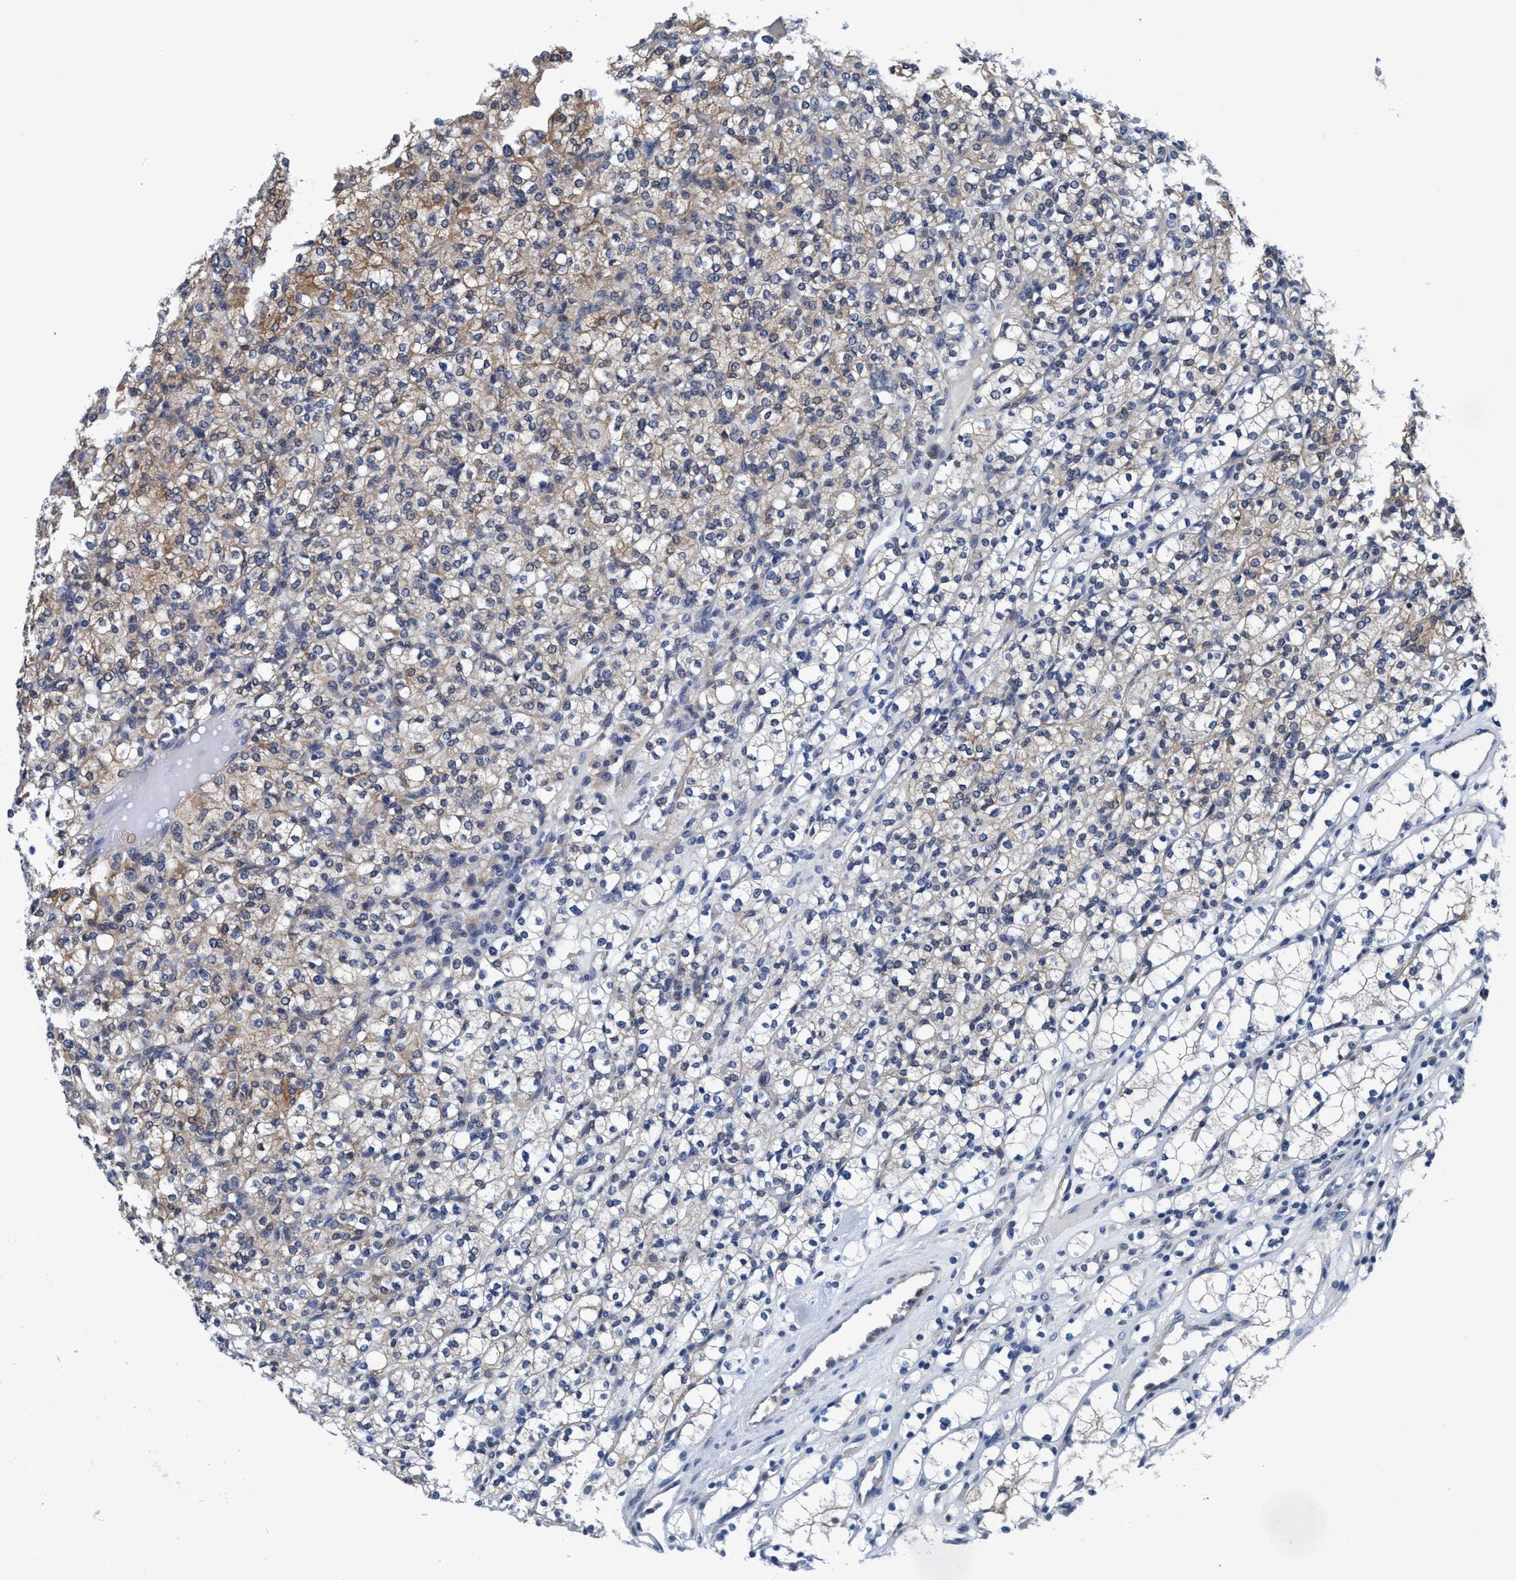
{"staining": {"intensity": "moderate", "quantity": "25%-75%", "location": "cytoplasmic/membranous"}, "tissue": "renal cancer", "cell_type": "Tumor cells", "image_type": "cancer", "snomed": [{"axis": "morphology", "description": "Adenocarcinoma, NOS"}, {"axis": "topography", "description": "Kidney"}], "caption": "IHC (DAB) staining of human adenocarcinoma (renal) reveals moderate cytoplasmic/membranous protein positivity in approximately 25%-75% of tumor cells.", "gene": "TMEM94", "patient": {"sex": "male", "age": 77}}